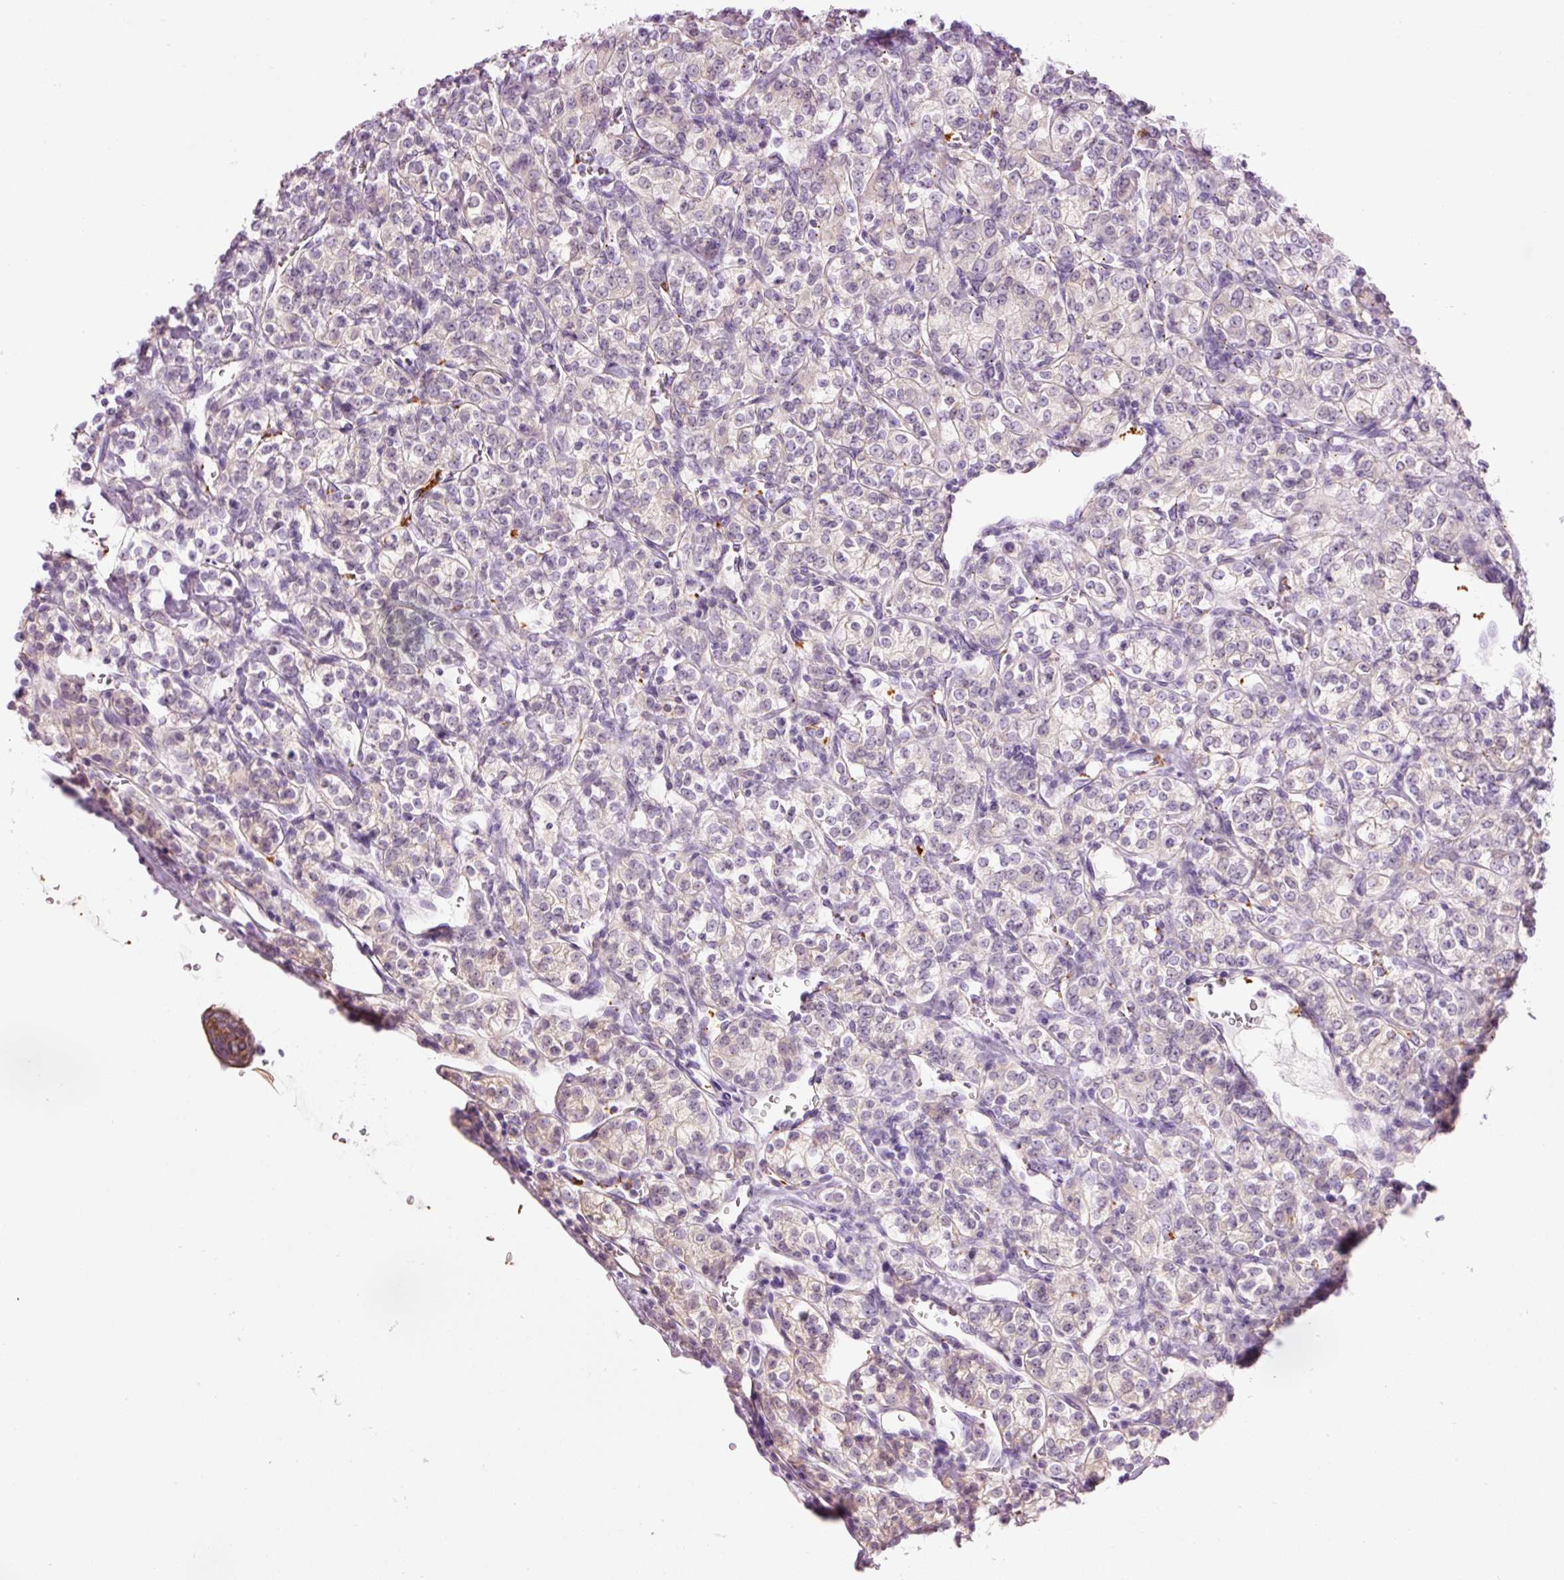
{"staining": {"intensity": "weak", "quantity": "25%-75%", "location": "cytoplasmic/membranous"}, "tissue": "renal cancer", "cell_type": "Tumor cells", "image_type": "cancer", "snomed": [{"axis": "morphology", "description": "Adenocarcinoma, NOS"}, {"axis": "topography", "description": "Kidney"}], "caption": "Adenocarcinoma (renal) stained with IHC displays weak cytoplasmic/membranous positivity in approximately 25%-75% of tumor cells. (brown staining indicates protein expression, while blue staining denotes nuclei).", "gene": "HSPA4L", "patient": {"sex": "male", "age": 77}}